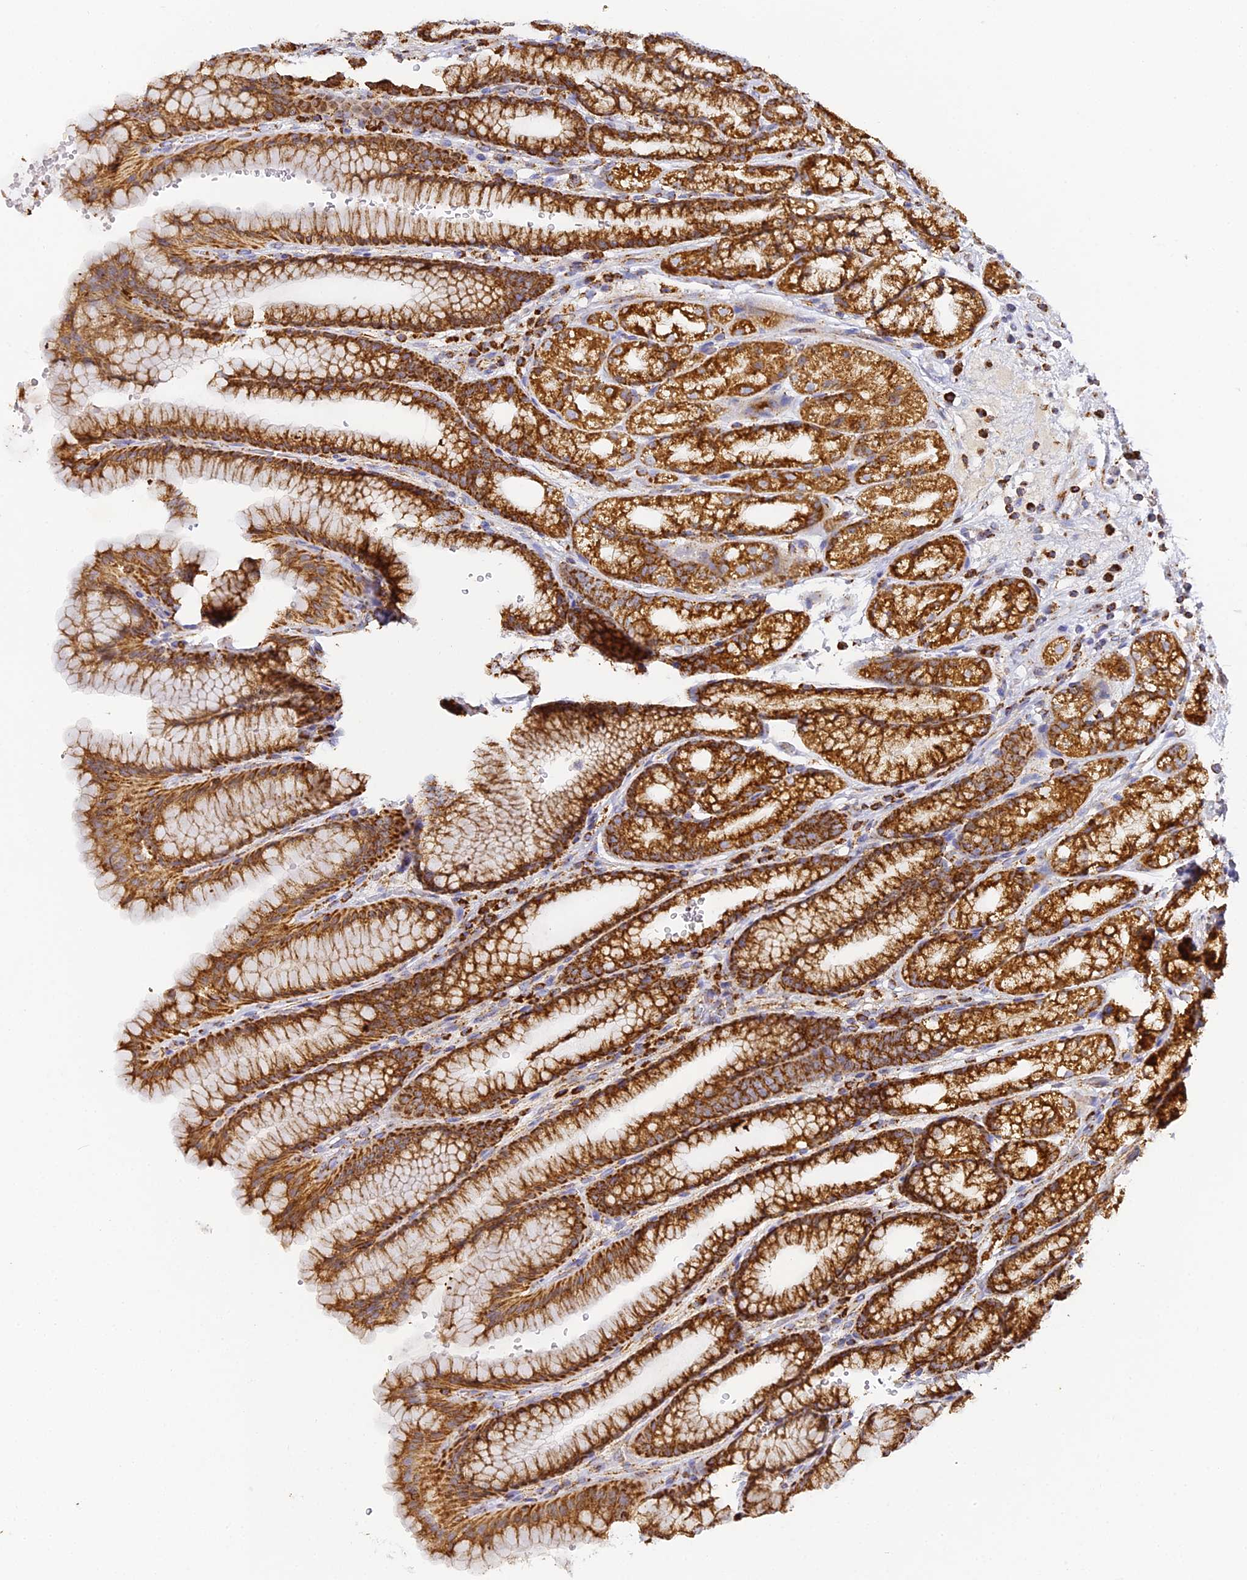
{"staining": {"intensity": "strong", "quantity": ">75%", "location": "cytoplasmic/membranous"}, "tissue": "stomach", "cell_type": "Glandular cells", "image_type": "normal", "snomed": [{"axis": "morphology", "description": "Normal tissue, NOS"}, {"axis": "morphology", "description": "Adenocarcinoma, NOS"}, {"axis": "topography", "description": "Stomach"}], "caption": "IHC micrograph of unremarkable stomach: stomach stained using immunohistochemistry exhibits high levels of strong protein expression localized specifically in the cytoplasmic/membranous of glandular cells, appearing as a cytoplasmic/membranous brown color.", "gene": "DONSON", "patient": {"sex": "male", "age": 57}}